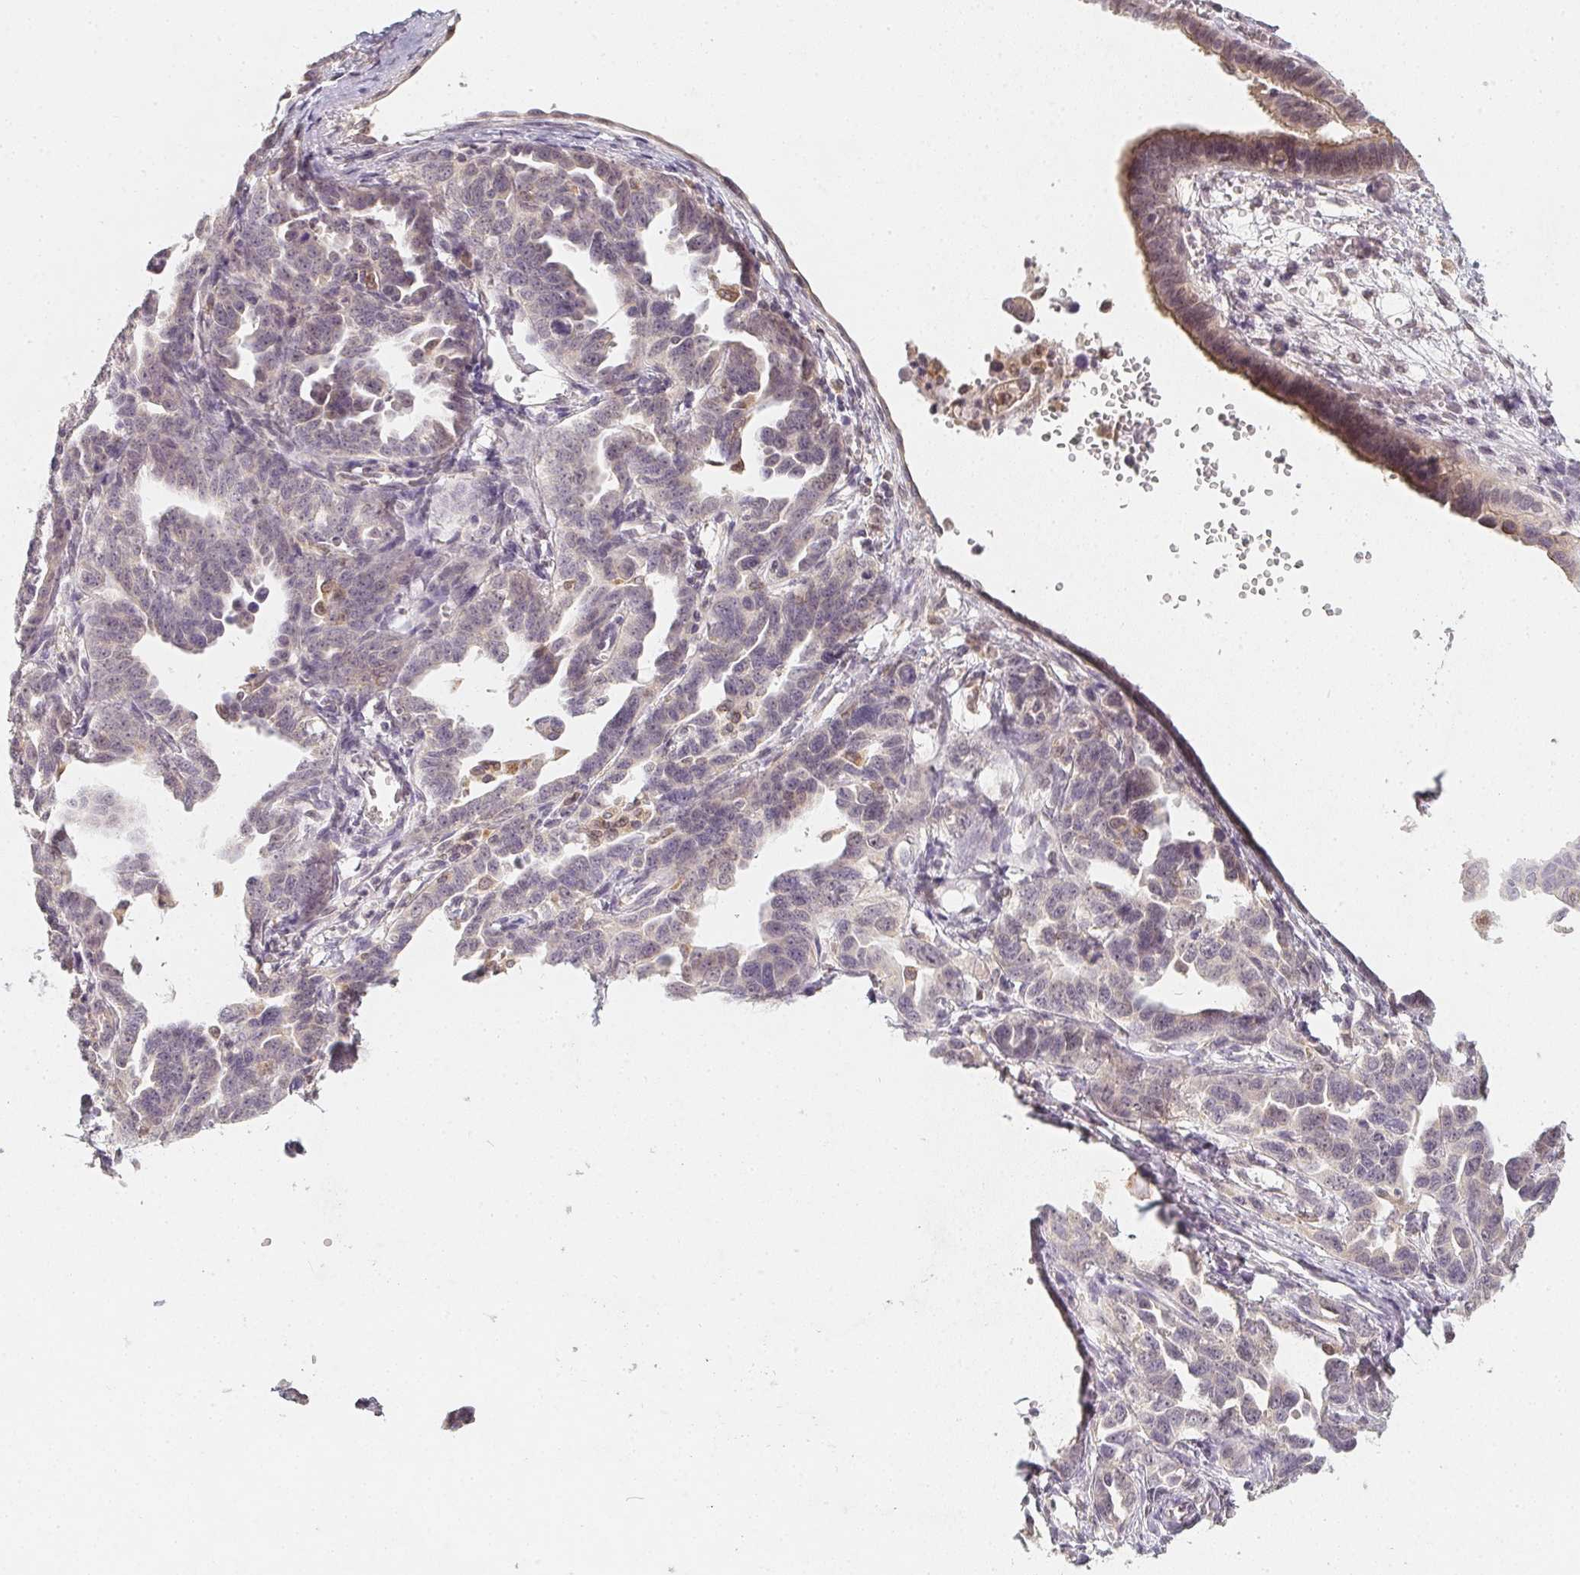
{"staining": {"intensity": "negative", "quantity": "none", "location": "none"}, "tissue": "ovarian cancer", "cell_type": "Tumor cells", "image_type": "cancer", "snomed": [{"axis": "morphology", "description": "Cystadenocarcinoma, serous, NOS"}, {"axis": "topography", "description": "Ovary"}], "caption": "IHC of ovarian cancer exhibits no staining in tumor cells.", "gene": "SOAT1", "patient": {"sex": "female", "age": 69}}